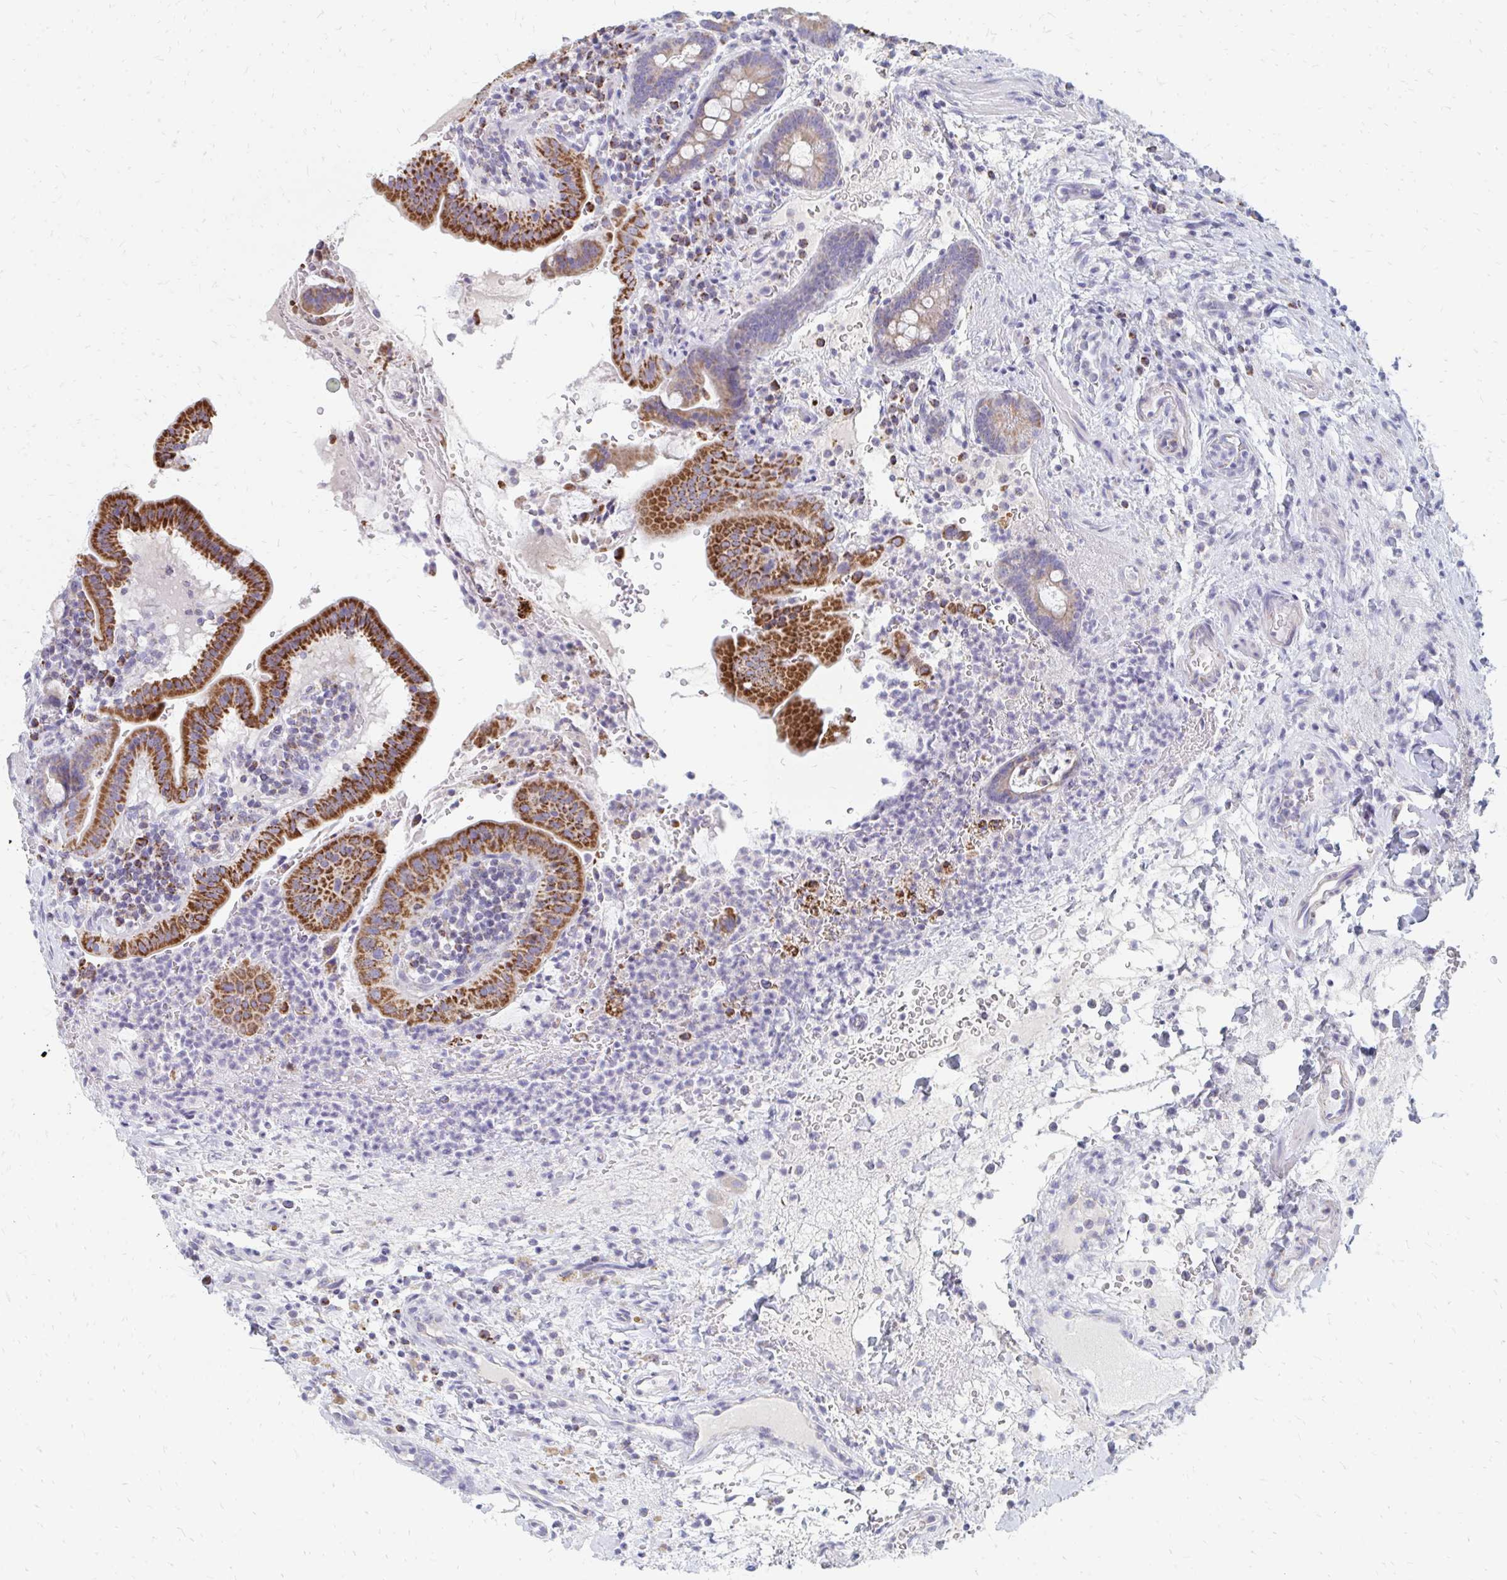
{"staining": {"intensity": "strong", "quantity": ">75%", "location": "cytoplasmic/membranous"}, "tissue": "small intestine", "cell_type": "Glandular cells", "image_type": "normal", "snomed": [{"axis": "morphology", "description": "Normal tissue, NOS"}, {"axis": "topography", "description": "Small intestine"}], "caption": "Small intestine was stained to show a protein in brown. There is high levels of strong cytoplasmic/membranous staining in about >75% of glandular cells. (DAB (3,3'-diaminobenzidine) IHC with brightfield microscopy, high magnification).", "gene": "OR10V1", "patient": {"sex": "male", "age": 26}}